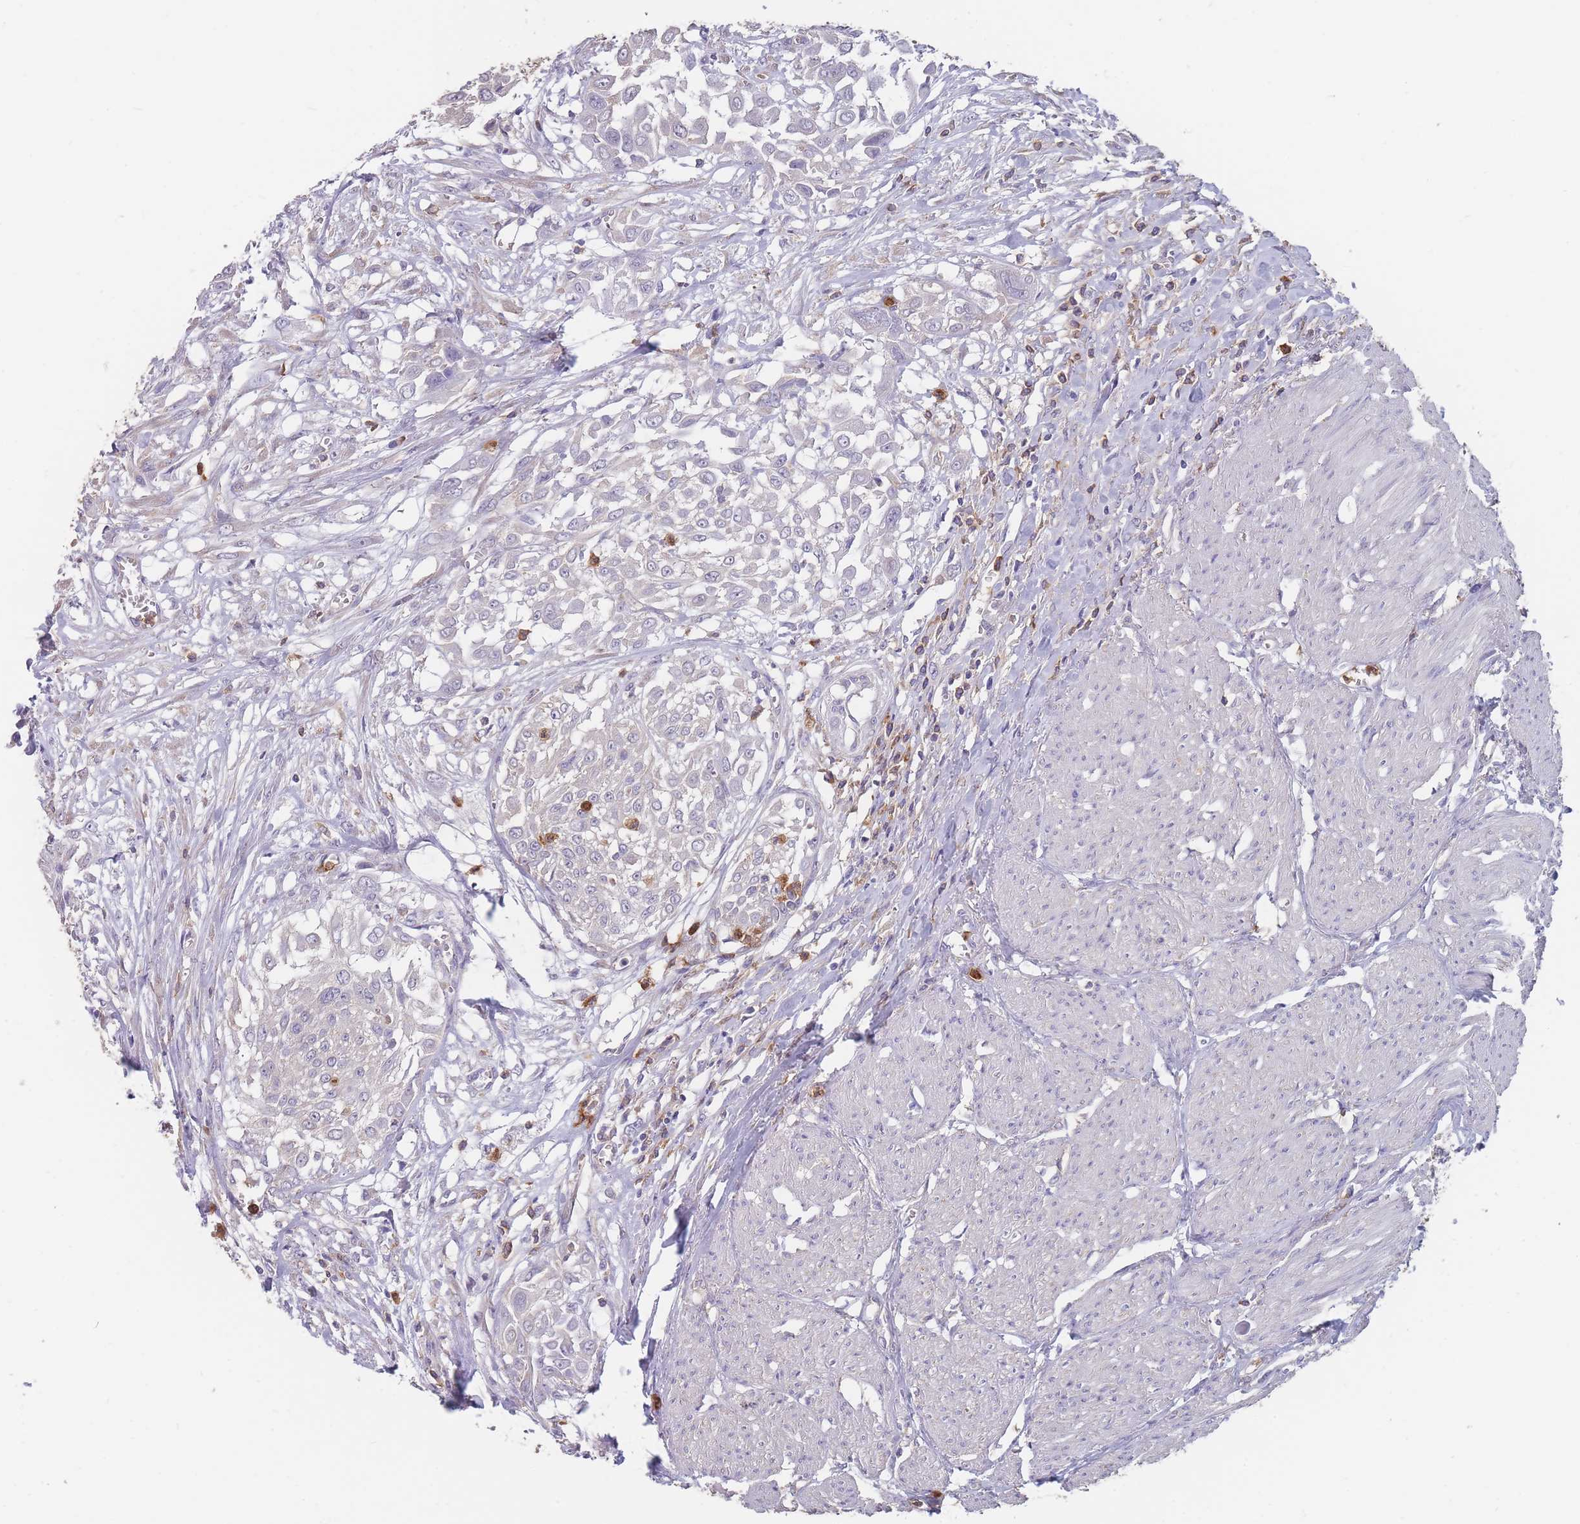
{"staining": {"intensity": "negative", "quantity": "none", "location": "none"}, "tissue": "urothelial cancer", "cell_type": "Tumor cells", "image_type": "cancer", "snomed": [{"axis": "morphology", "description": "Urothelial carcinoma, High grade"}, {"axis": "topography", "description": "Urinary bladder"}], "caption": "Immunohistochemical staining of human urothelial cancer displays no significant expression in tumor cells. The staining was performed using DAB (3,3'-diaminobenzidine) to visualize the protein expression in brown, while the nuclei were stained in blue with hematoxylin (Magnification: 20x).", "gene": "CLEC12A", "patient": {"sex": "male", "age": 57}}